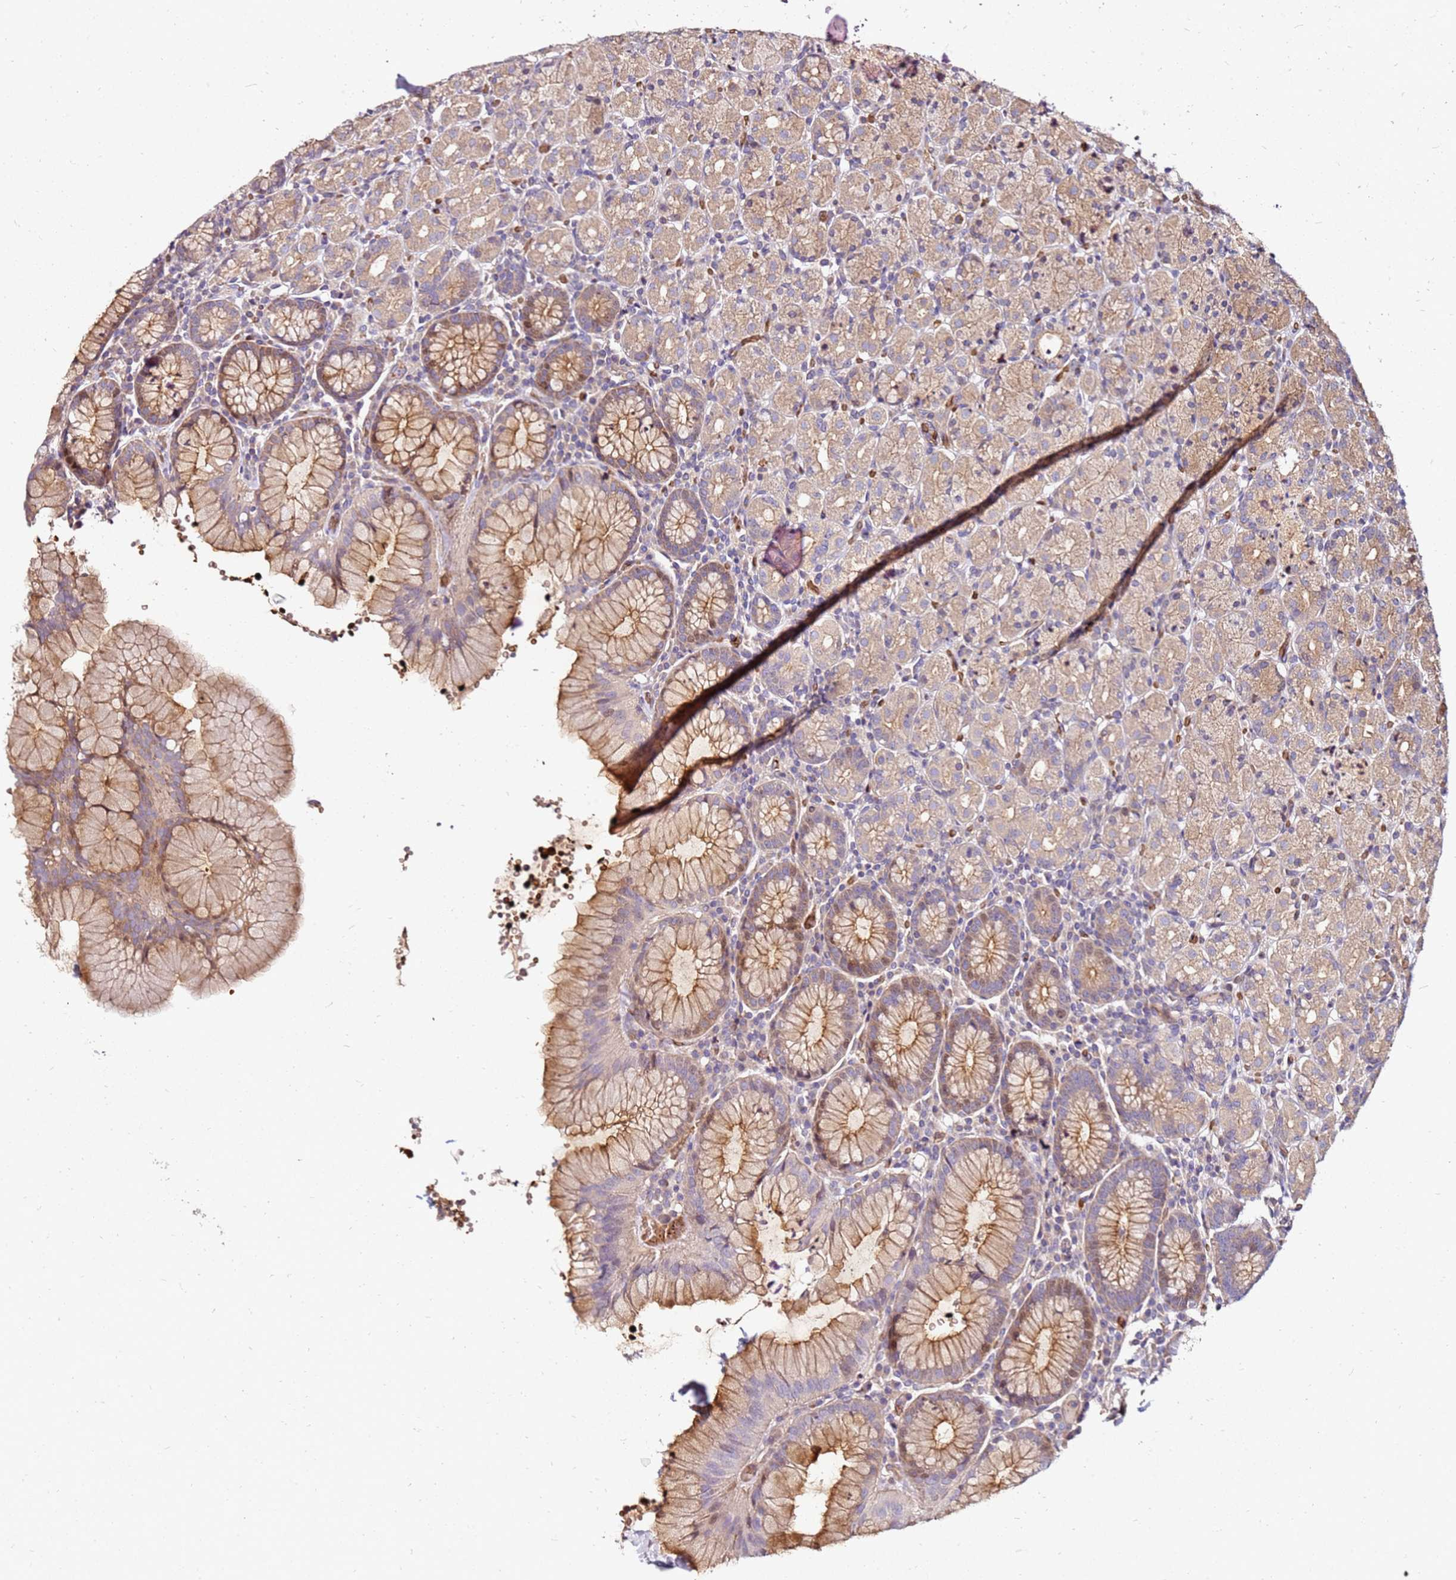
{"staining": {"intensity": "moderate", "quantity": "25%-75%", "location": "cytoplasmic/membranous"}, "tissue": "stomach", "cell_type": "Glandular cells", "image_type": "normal", "snomed": [{"axis": "morphology", "description": "Normal tissue, NOS"}, {"axis": "topography", "description": "Stomach, upper"}, {"axis": "topography", "description": "Stomach"}], "caption": "A micrograph of human stomach stained for a protein displays moderate cytoplasmic/membranous brown staining in glandular cells. The staining was performed using DAB, with brown indicating positive protein expression. Nuclei are stained blue with hematoxylin.", "gene": "RNF11", "patient": {"sex": "male", "age": 62}}